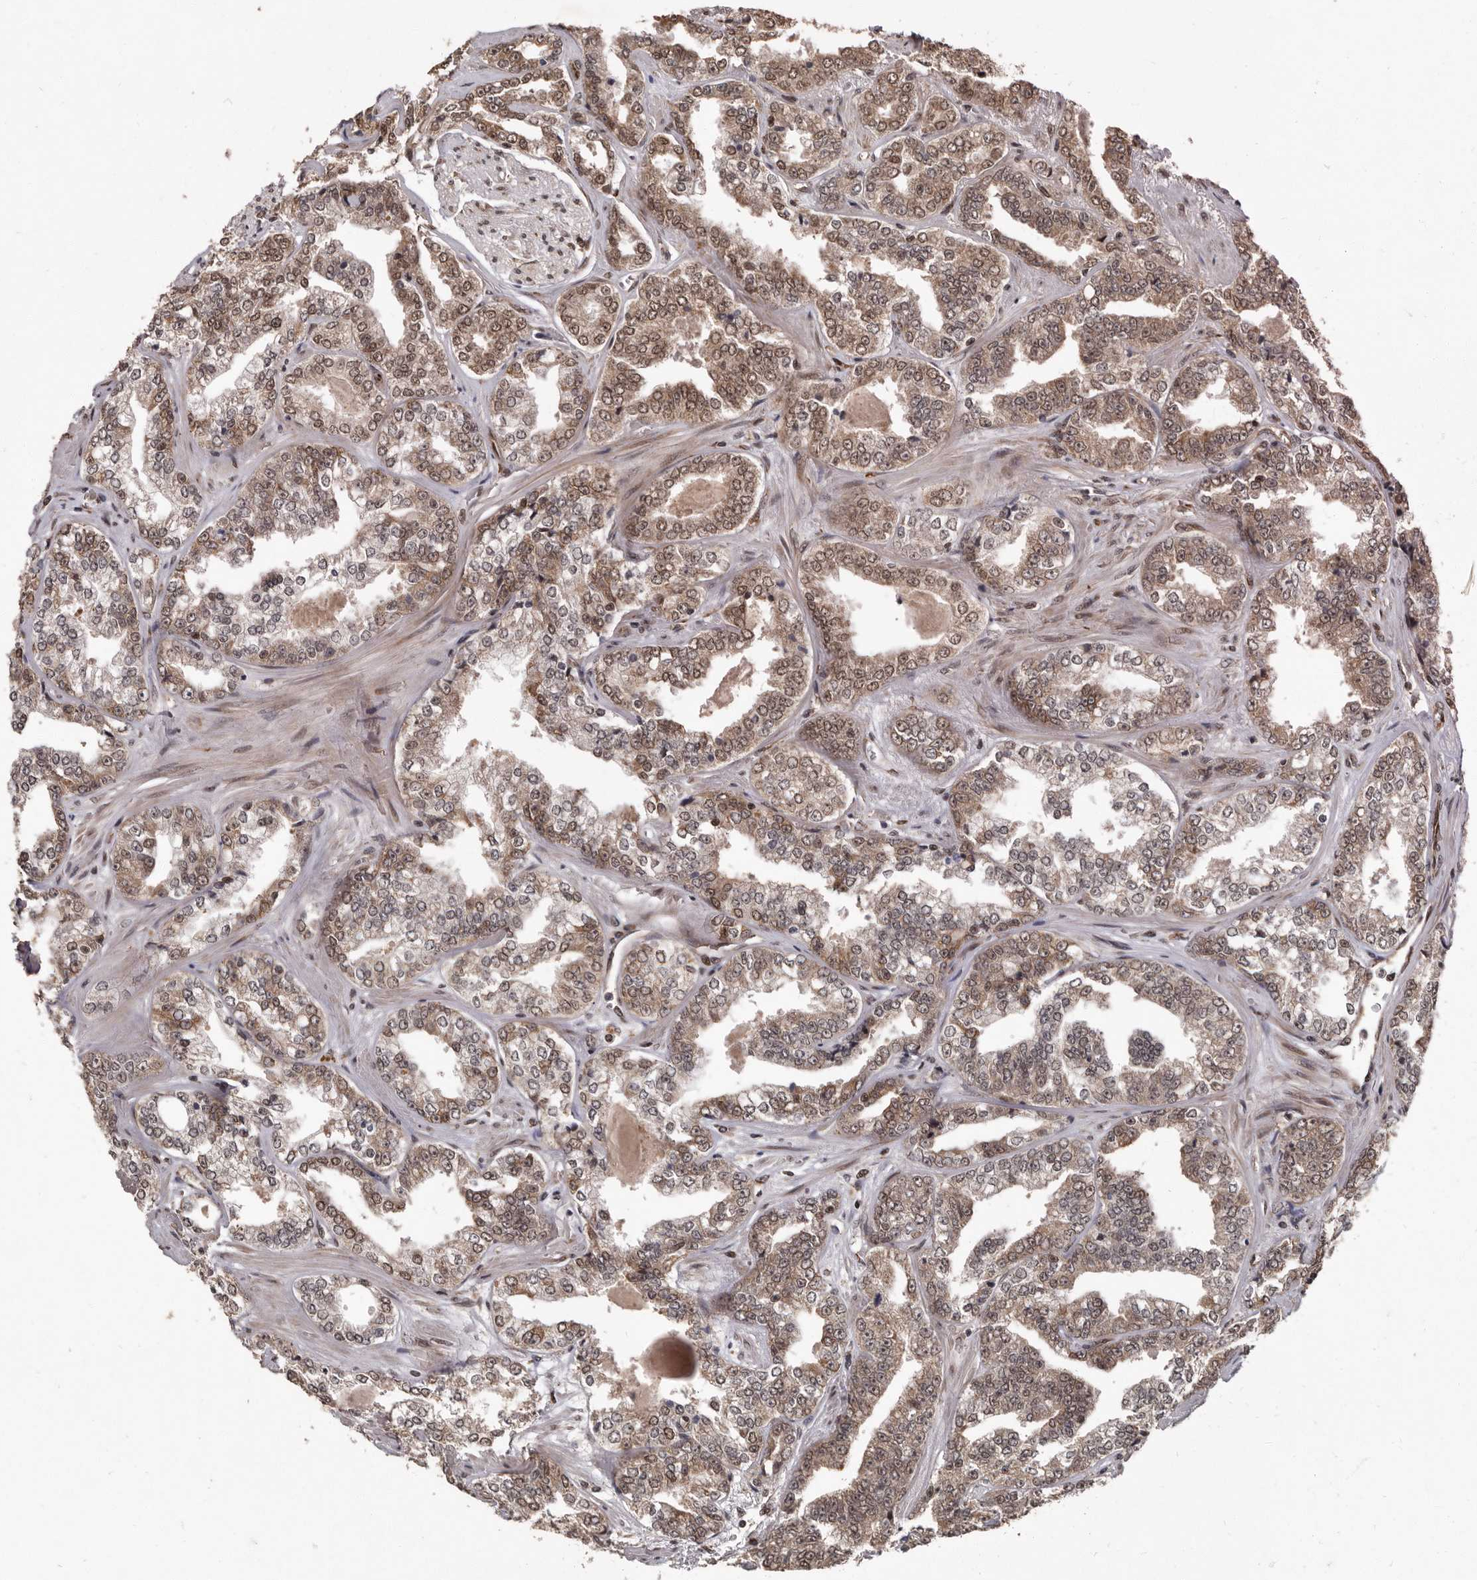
{"staining": {"intensity": "moderate", "quantity": ">75%", "location": "cytoplasmic/membranous,nuclear"}, "tissue": "prostate cancer", "cell_type": "Tumor cells", "image_type": "cancer", "snomed": [{"axis": "morphology", "description": "Adenocarcinoma, High grade"}, {"axis": "topography", "description": "Prostate"}], "caption": "High-grade adenocarcinoma (prostate) stained with a protein marker displays moderate staining in tumor cells.", "gene": "LRGUK", "patient": {"sex": "male", "age": 71}}